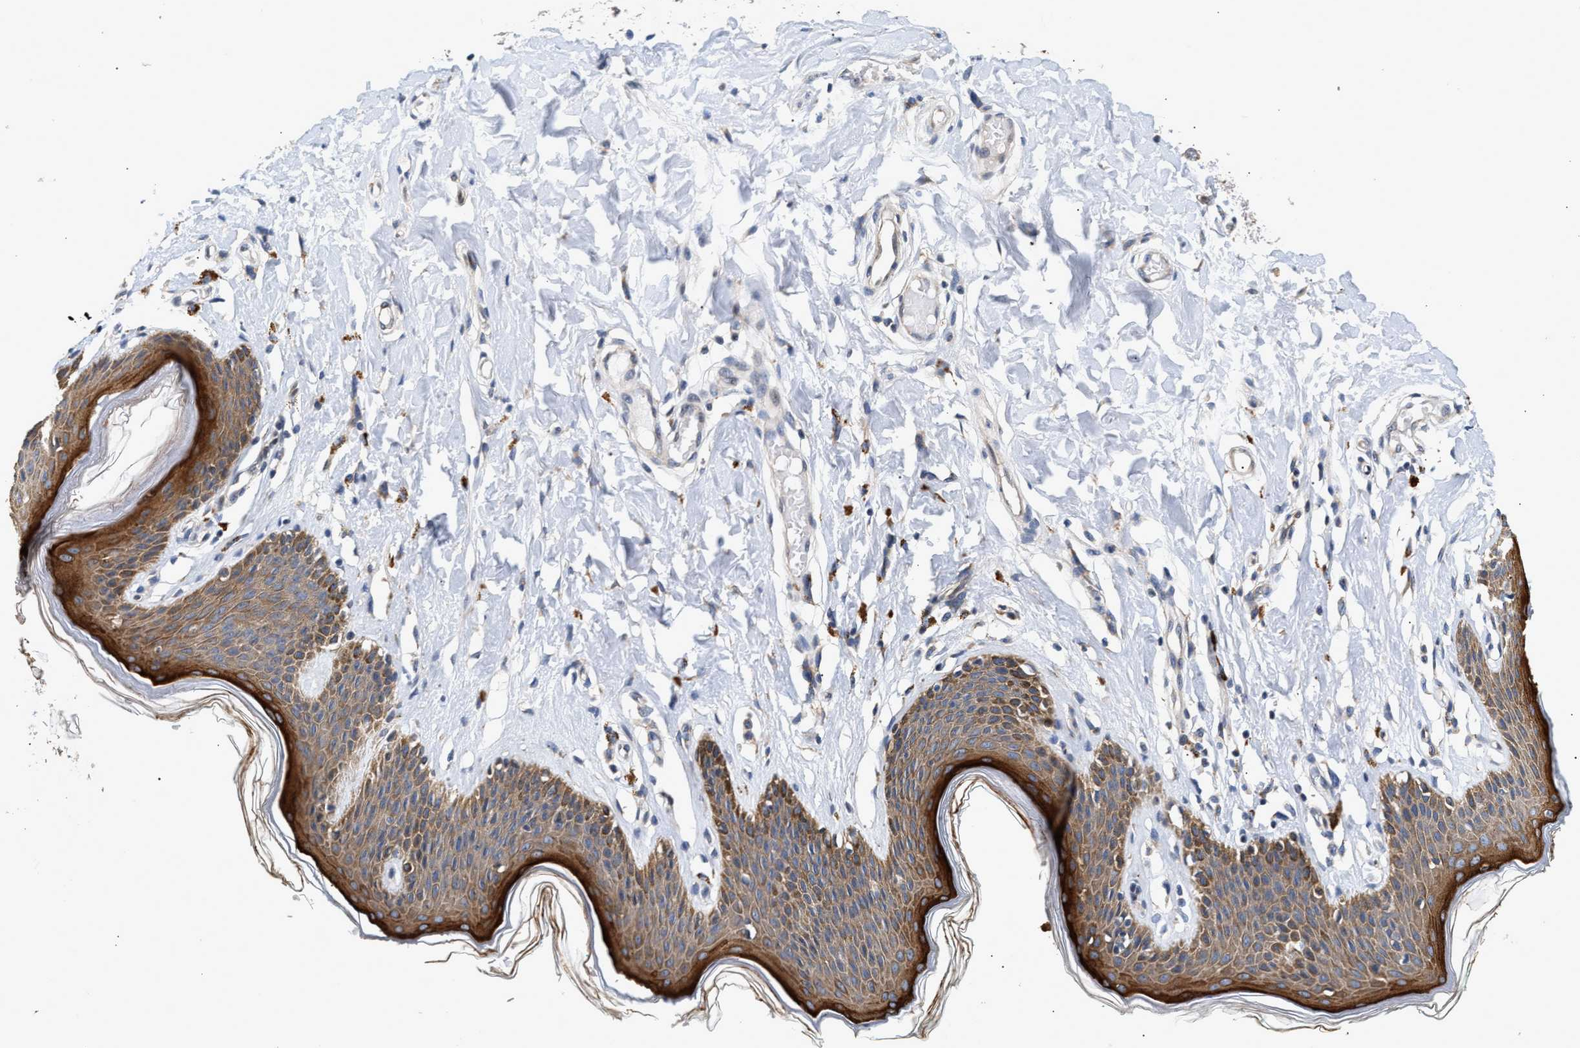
{"staining": {"intensity": "strong", "quantity": "25%-75%", "location": "cytoplasmic/membranous"}, "tissue": "skin", "cell_type": "Epidermal cells", "image_type": "normal", "snomed": [{"axis": "morphology", "description": "Normal tissue, NOS"}, {"axis": "topography", "description": "Vulva"}], "caption": "The image reveals a brown stain indicating the presence of a protein in the cytoplasmic/membranous of epidermal cells in skin.", "gene": "IFT74", "patient": {"sex": "female", "age": 66}}